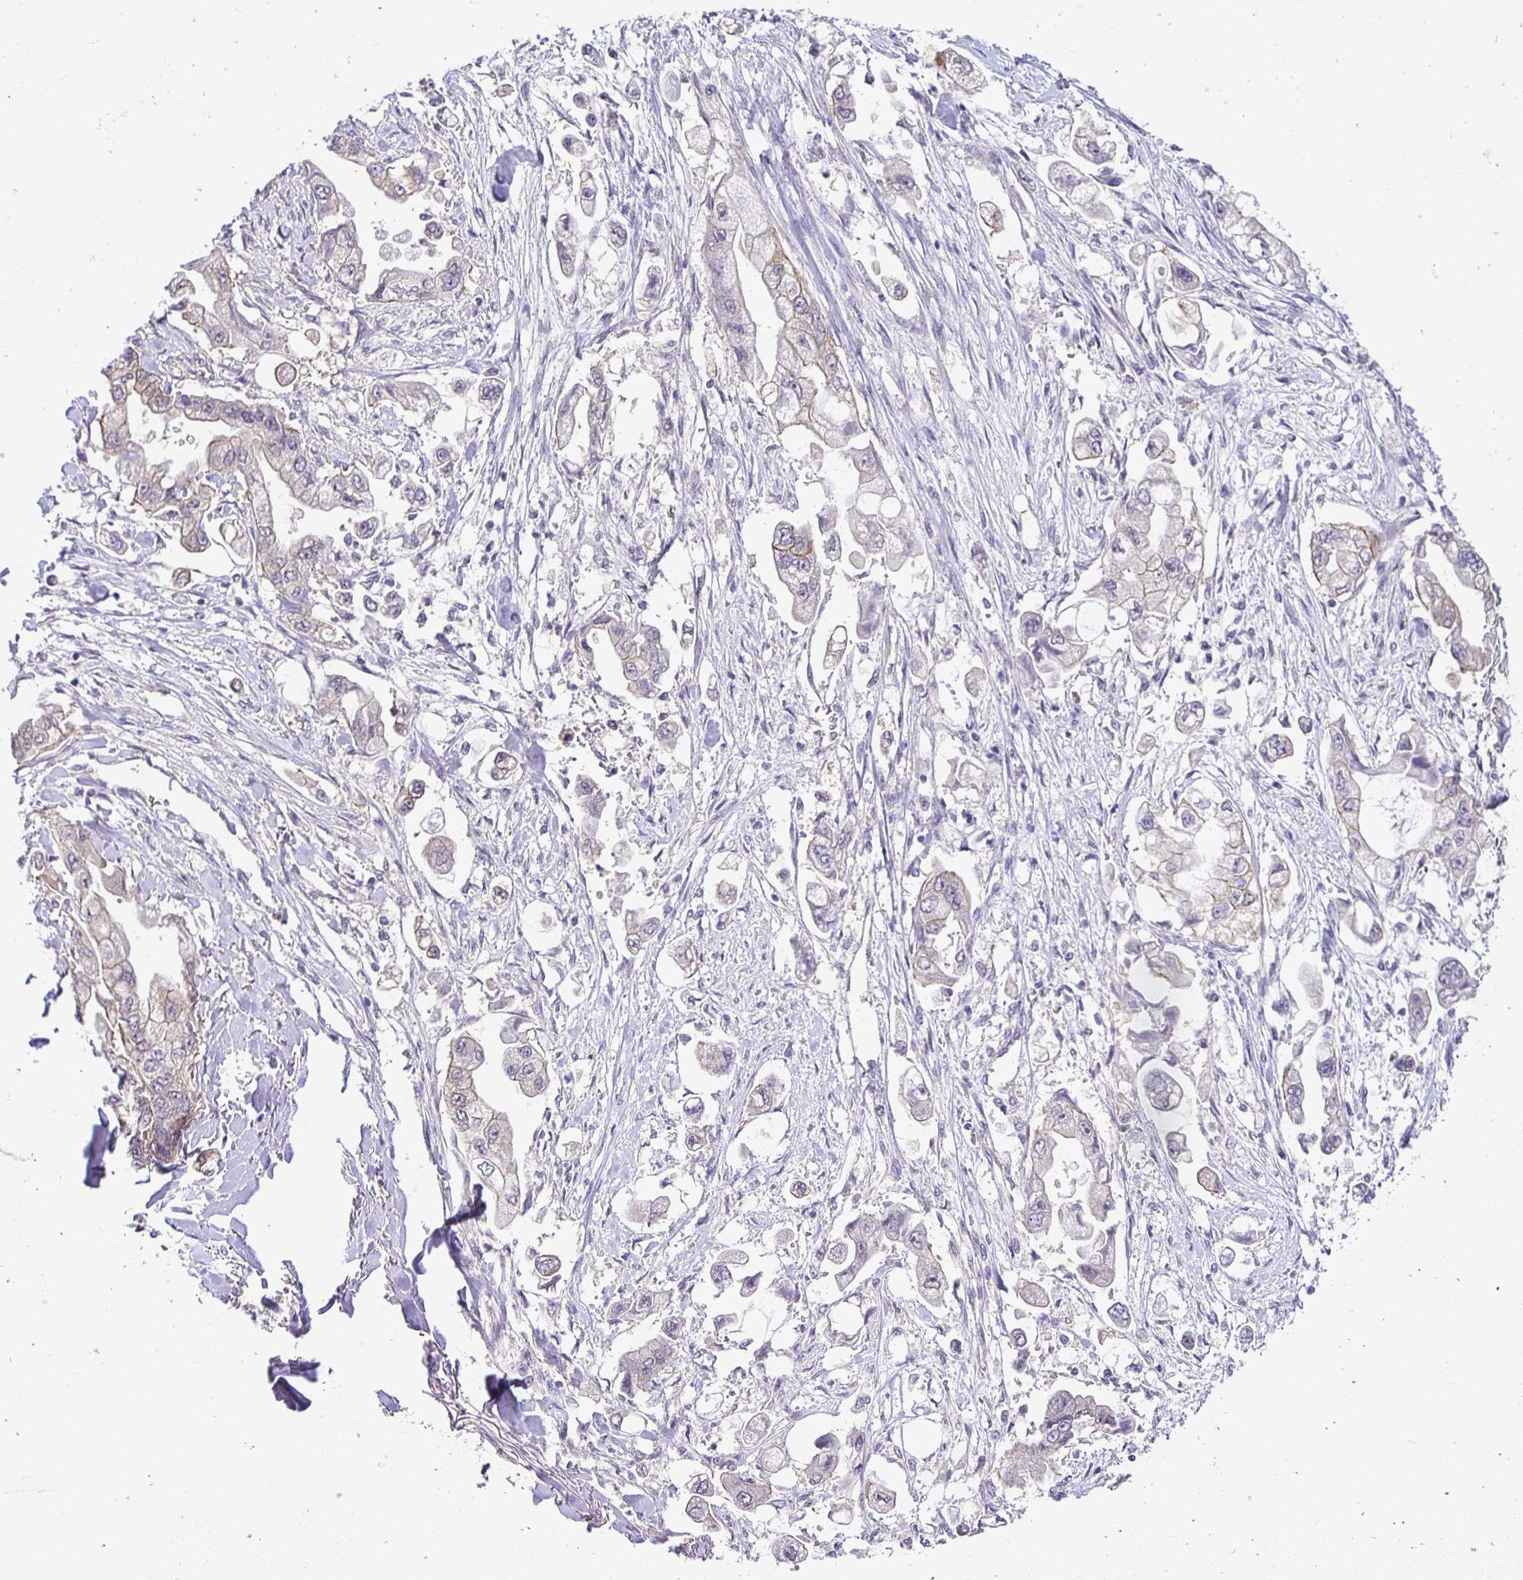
{"staining": {"intensity": "weak", "quantity": "25%-75%", "location": "cytoplasmic/membranous"}, "tissue": "stomach cancer", "cell_type": "Tumor cells", "image_type": "cancer", "snomed": [{"axis": "morphology", "description": "Adenocarcinoma, NOS"}, {"axis": "topography", "description": "Stomach"}], "caption": "This is a micrograph of IHC staining of adenocarcinoma (stomach), which shows weak positivity in the cytoplasmic/membranous of tumor cells.", "gene": "SLC9A1", "patient": {"sex": "male", "age": 62}}